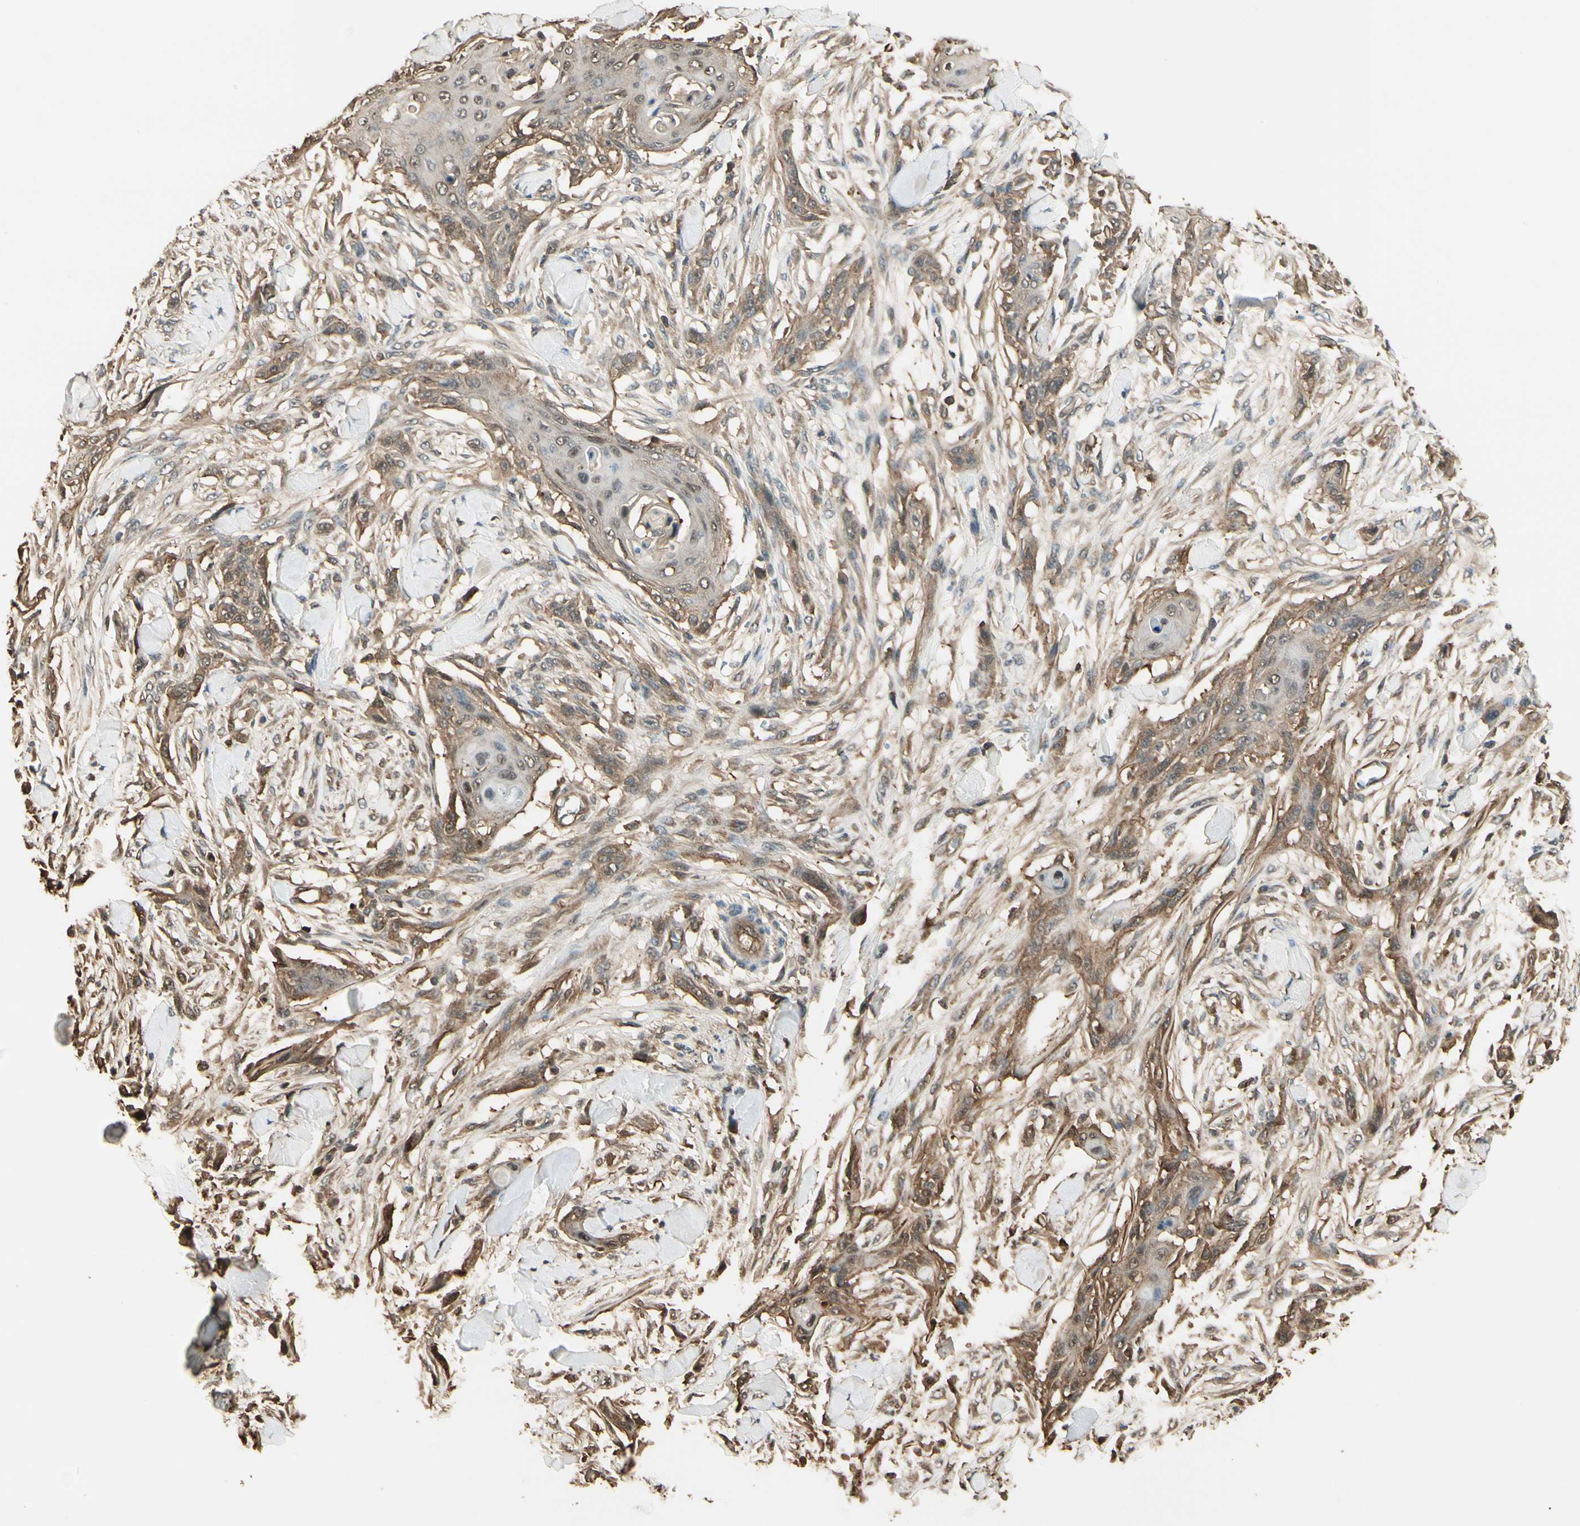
{"staining": {"intensity": "moderate", "quantity": "25%-75%", "location": "cytoplasmic/membranous"}, "tissue": "skin cancer", "cell_type": "Tumor cells", "image_type": "cancer", "snomed": [{"axis": "morphology", "description": "Squamous cell carcinoma, NOS"}, {"axis": "topography", "description": "Skin"}], "caption": "Skin squamous cell carcinoma stained with DAB IHC displays medium levels of moderate cytoplasmic/membranous staining in approximately 25%-75% of tumor cells.", "gene": "YWHAE", "patient": {"sex": "female", "age": 59}}